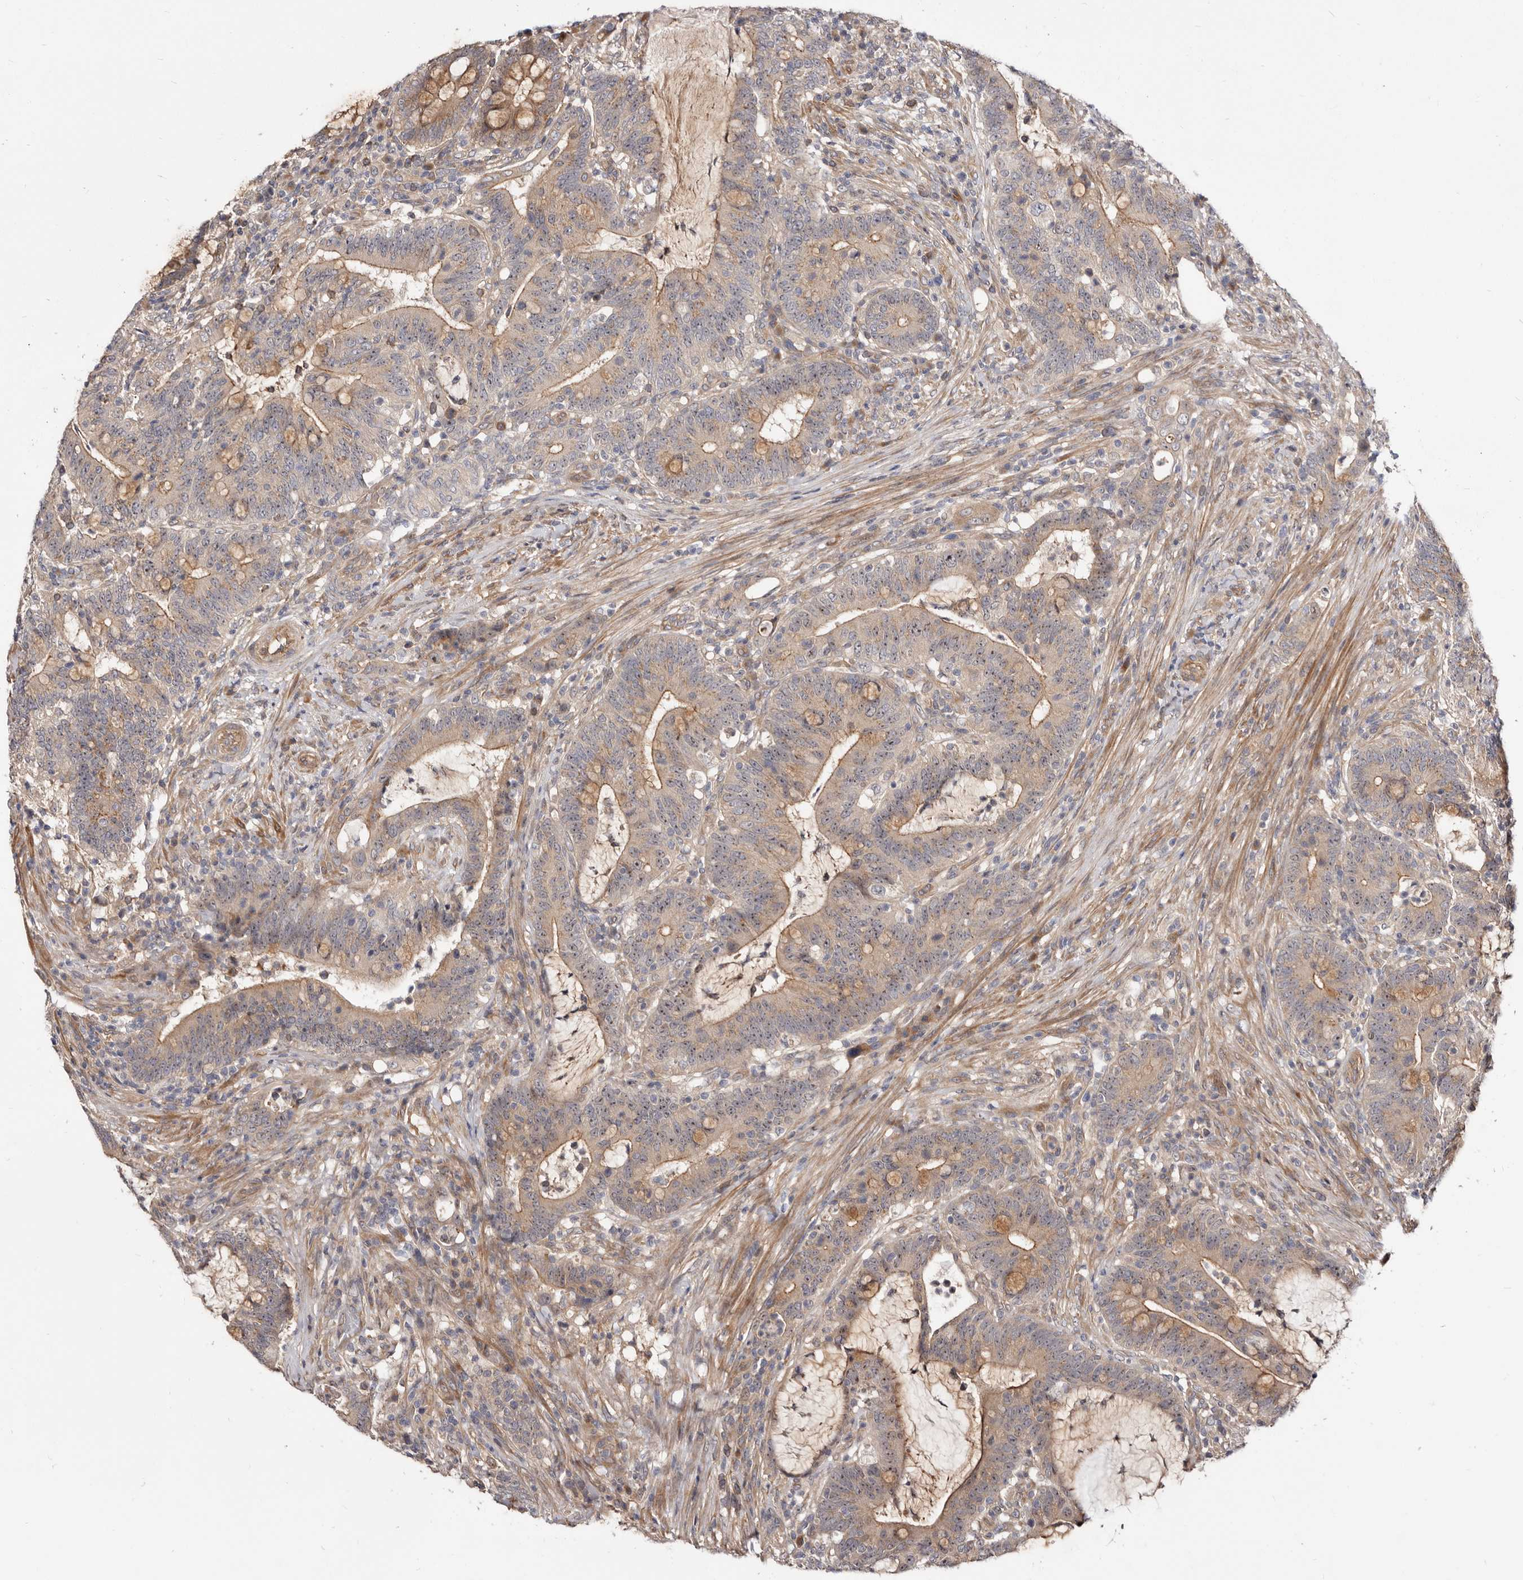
{"staining": {"intensity": "moderate", "quantity": "25%-75%", "location": "cytoplasmic/membranous,nuclear"}, "tissue": "colorectal cancer", "cell_type": "Tumor cells", "image_type": "cancer", "snomed": [{"axis": "morphology", "description": "Adenocarcinoma, NOS"}, {"axis": "topography", "description": "Colon"}], "caption": "This photomicrograph displays IHC staining of colorectal cancer (adenocarcinoma), with medium moderate cytoplasmic/membranous and nuclear expression in about 25%-75% of tumor cells.", "gene": "GPATCH4", "patient": {"sex": "female", "age": 66}}